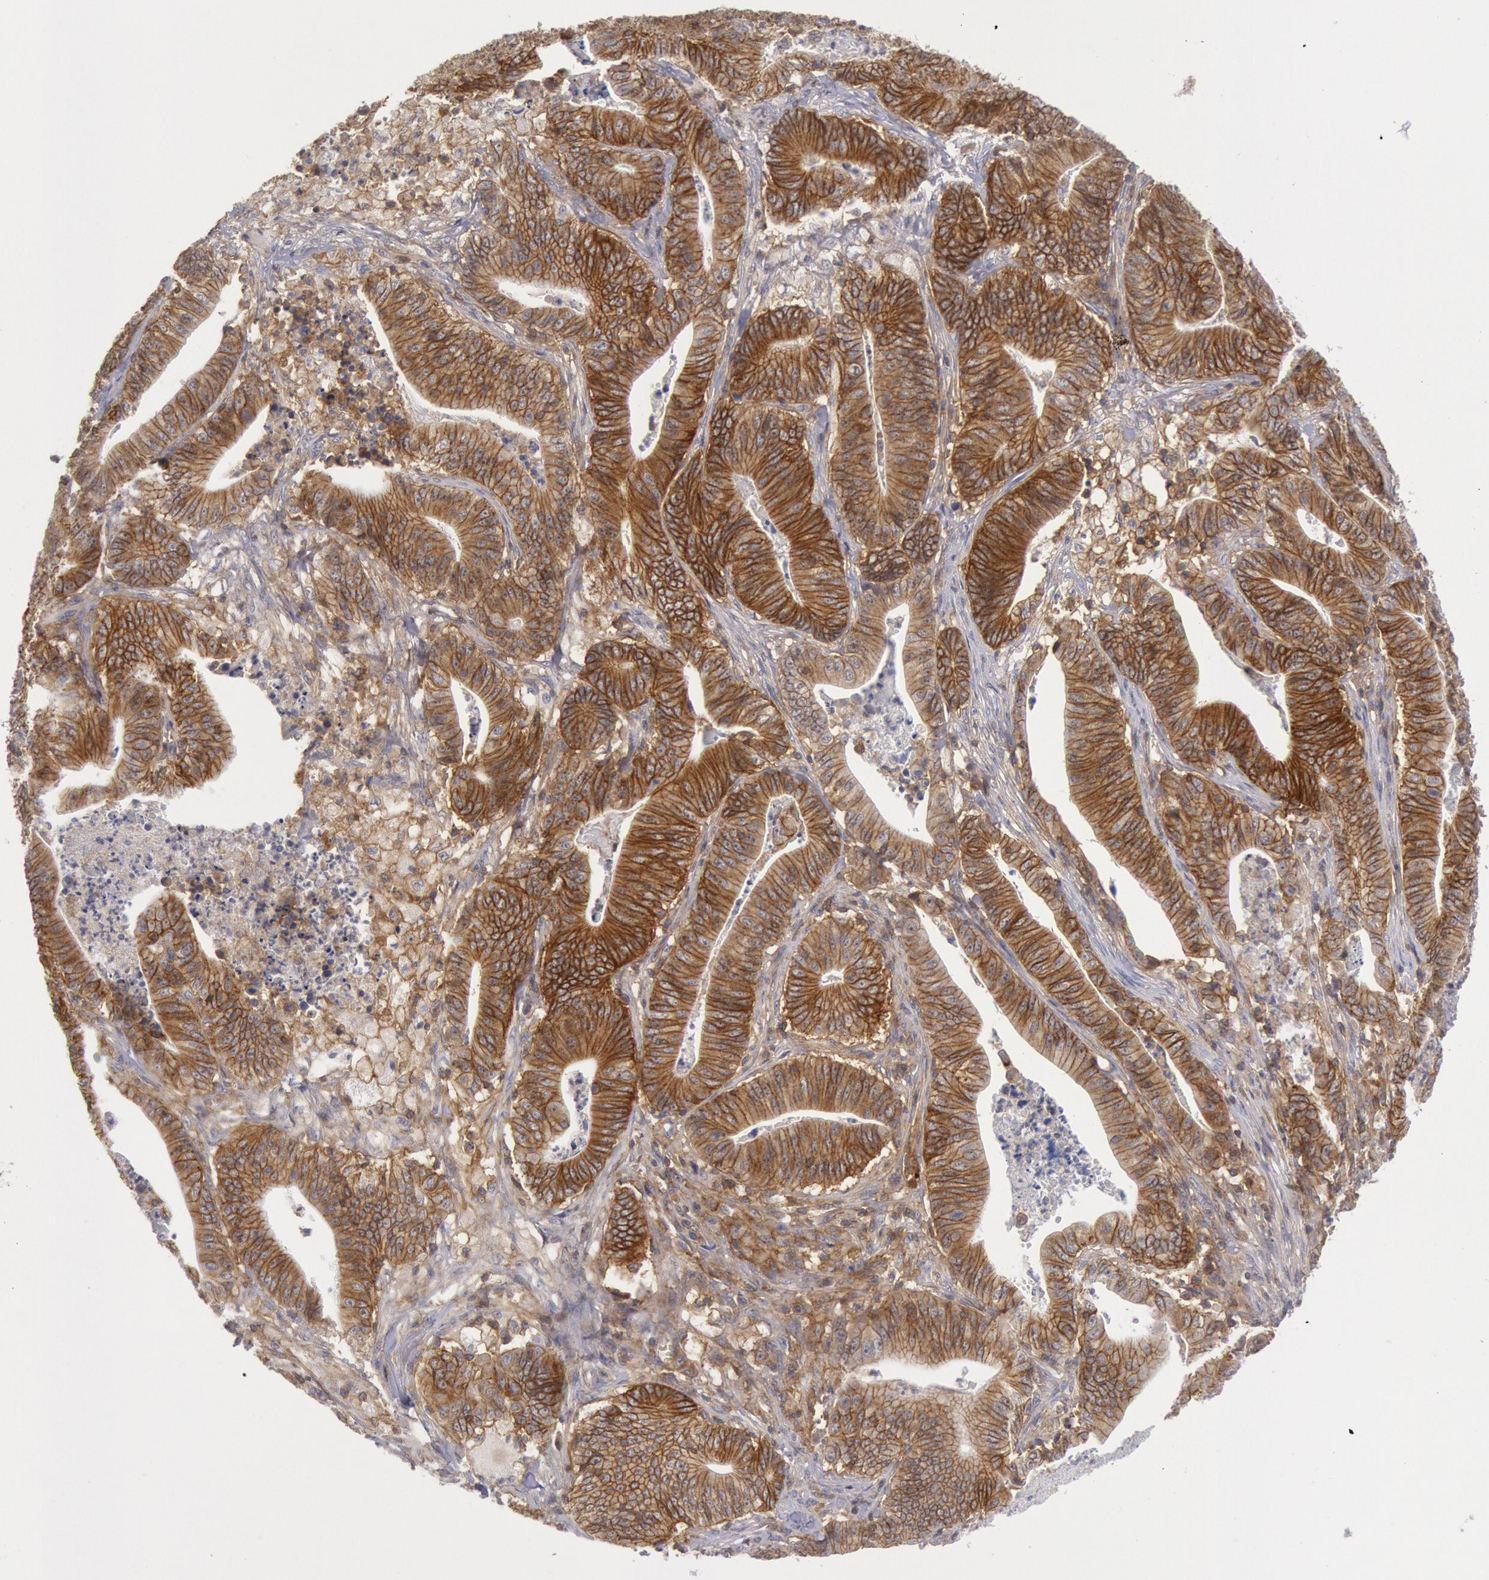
{"staining": {"intensity": "moderate", "quantity": ">75%", "location": "cytoplasmic/membranous"}, "tissue": "stomach cancer", "cell_type": "Tumor cells", "image_type": "cancer", "snomed": [{"axis": "morphology", "description": "Adenocarcinoma, NOS"}, {"axis": "topography", "description": "Stomach, lower"}], "caption": "The immunohistochemical stain highlights moderate cytoplasmic/membranous staining in tumor cells of adenocarcinoma (stomach) tissue.", "gene": "STX4", "patient": {"sex": "female", "age": 86}}